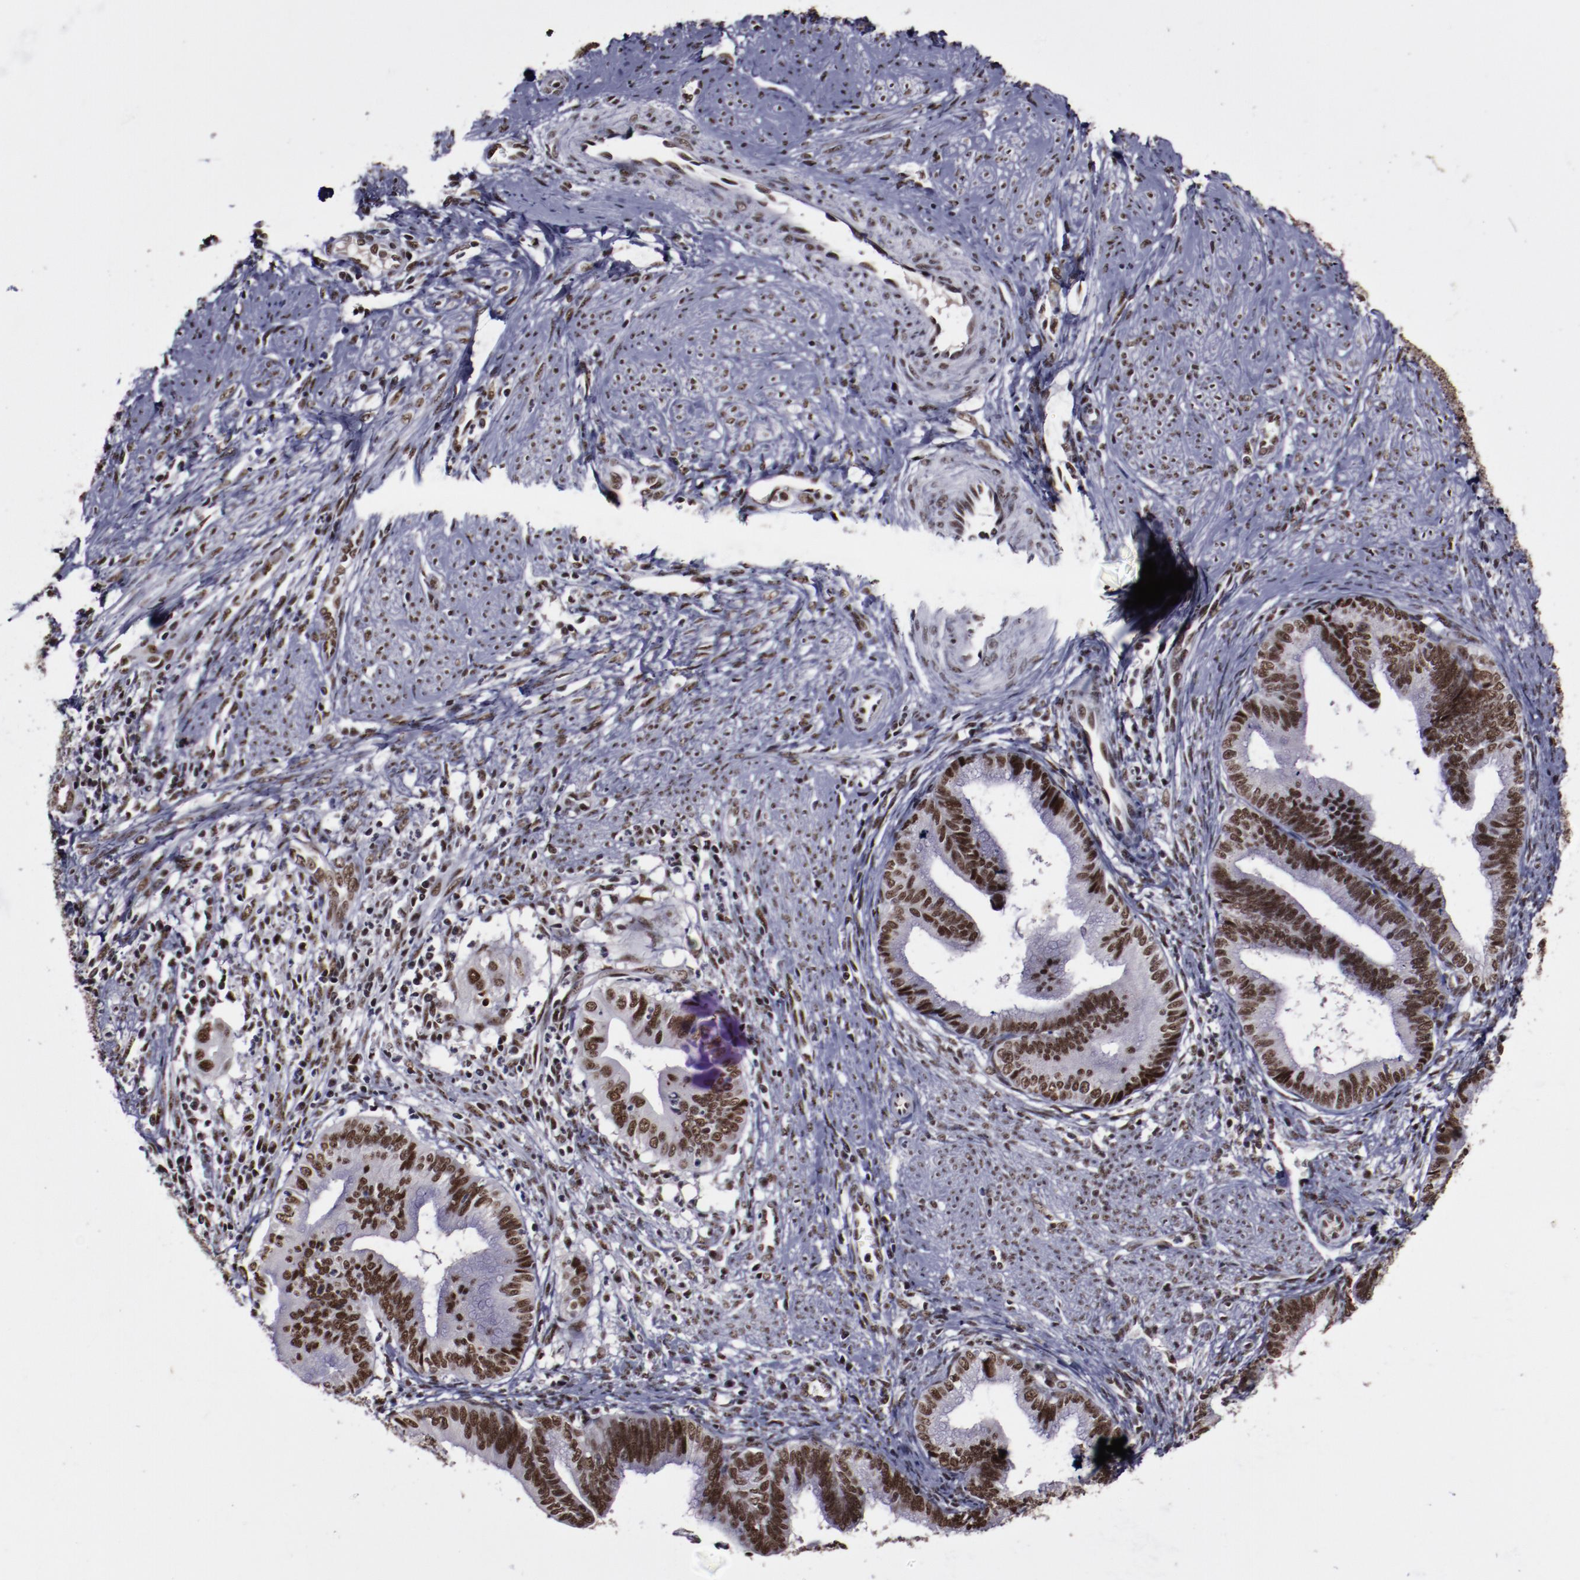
{"staining": {"intensity": "strong", "quantity": ">75%", "location": "nuclear"}, "tissue": "cervical cancer", "cell_type": "Tumor cells", "image_type": "cancer", "snomed": [{"axis": "morphology", "description": "Adenocarcinoma, NOS"}, {"axis": "topography", "description": "Cervix"}], "caption": "Tumor cells demonstrate strong nuclear staining in about >75% of cells in cervical cancer.", "gene": "ERH", "patient": {"sex": "female", "age": 36}}